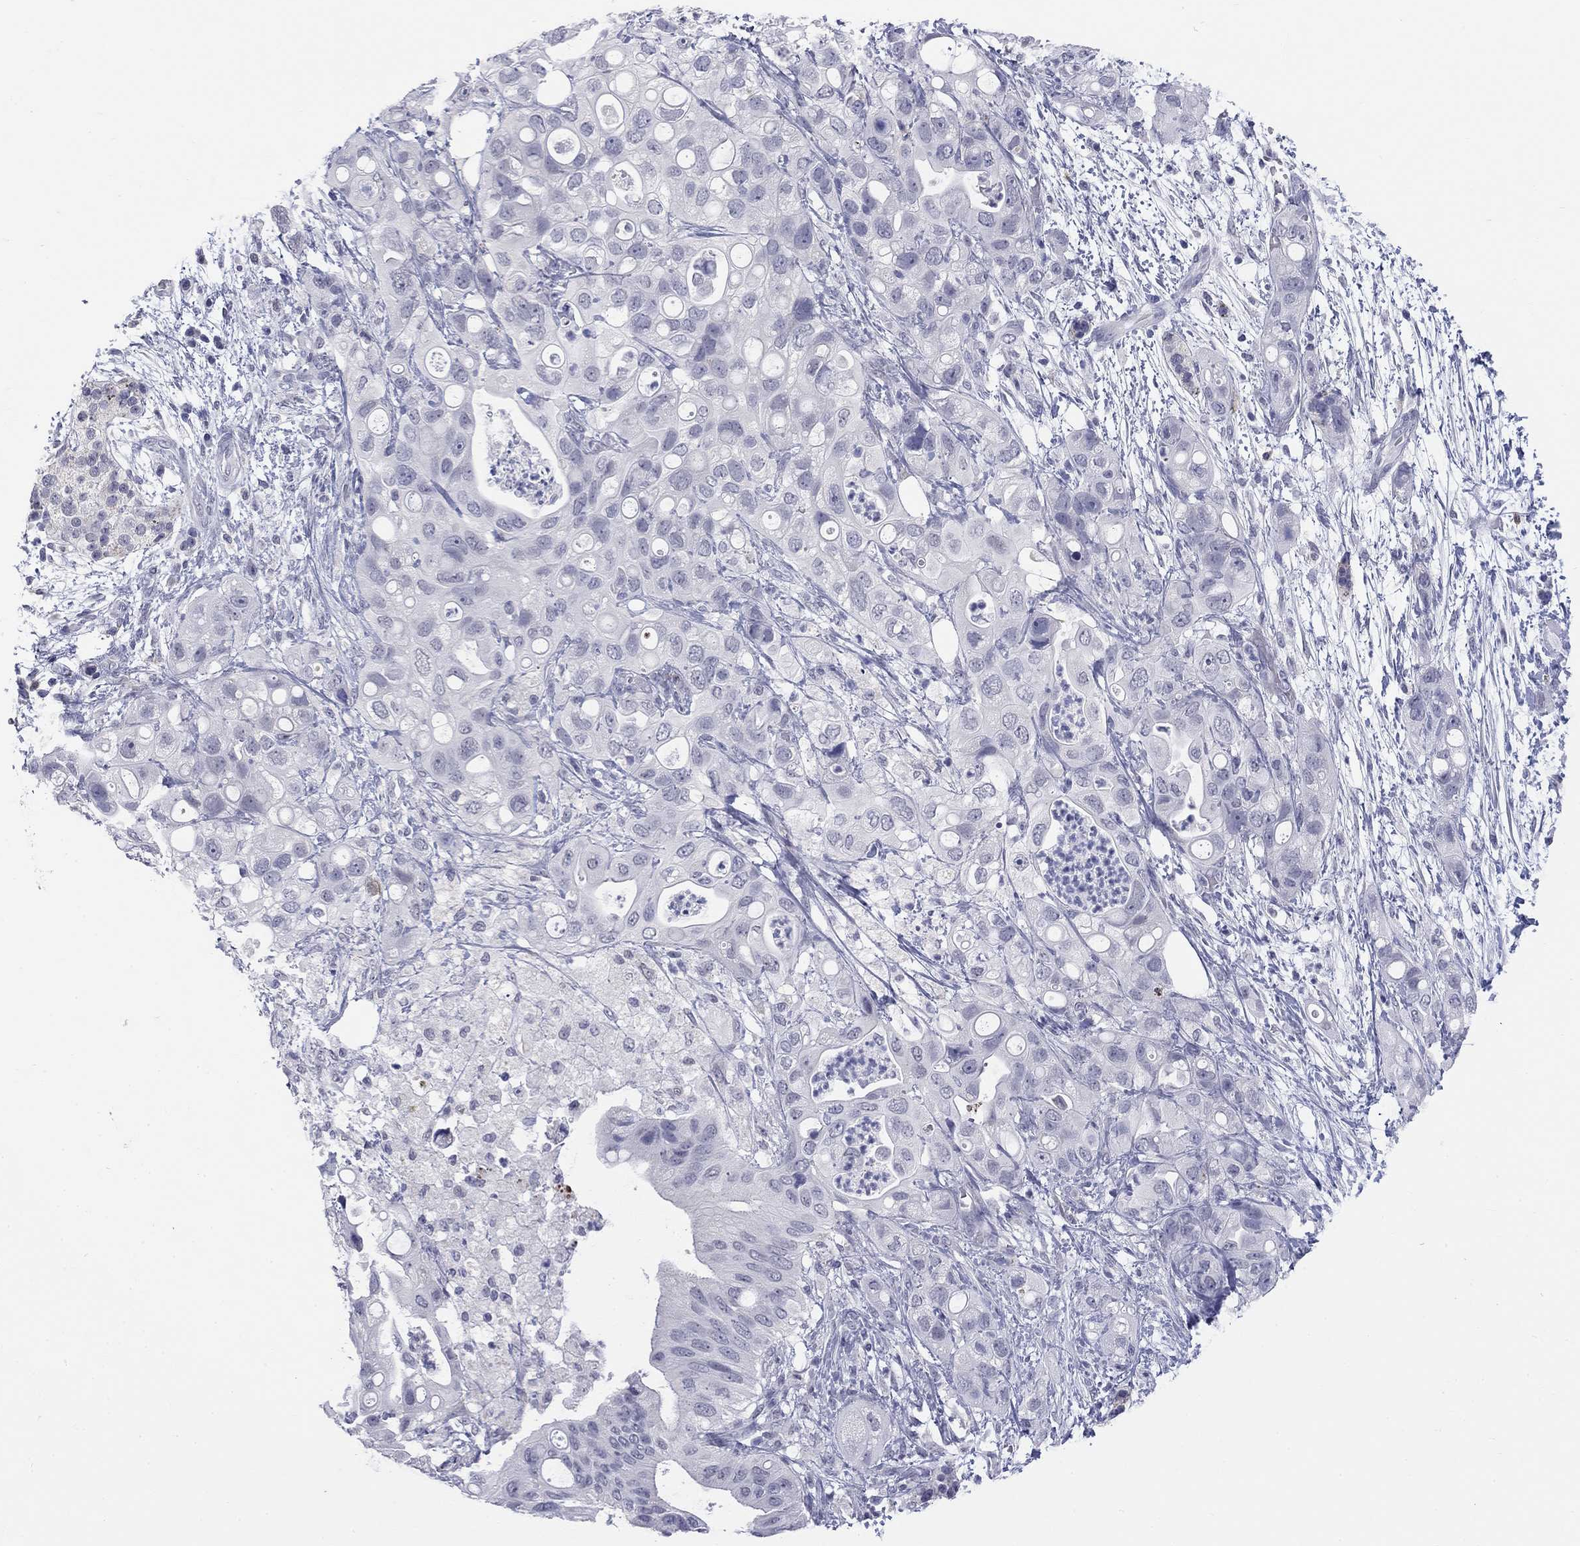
{"staining": {"intensity": "negative", "quantity": "none", "location": "none"}, "tissue": "pancreatic cancer", "cell_type": "Tumor cells", "image_type": "cancer", "snomed": [{"axis": "morphology", "description": "Adenocarcinoma, NOS"}, {"axis": "topography", "description": "Pancreas"}], "caption": "The histopathology image demonstrates no staining of tumor cells in pancreatic cancer (adenocarcinoma). (DAB IHC with hematoxylin counter stain).", "gene": "ECEL1", "patient": {"sex": "female", "age": 72}}